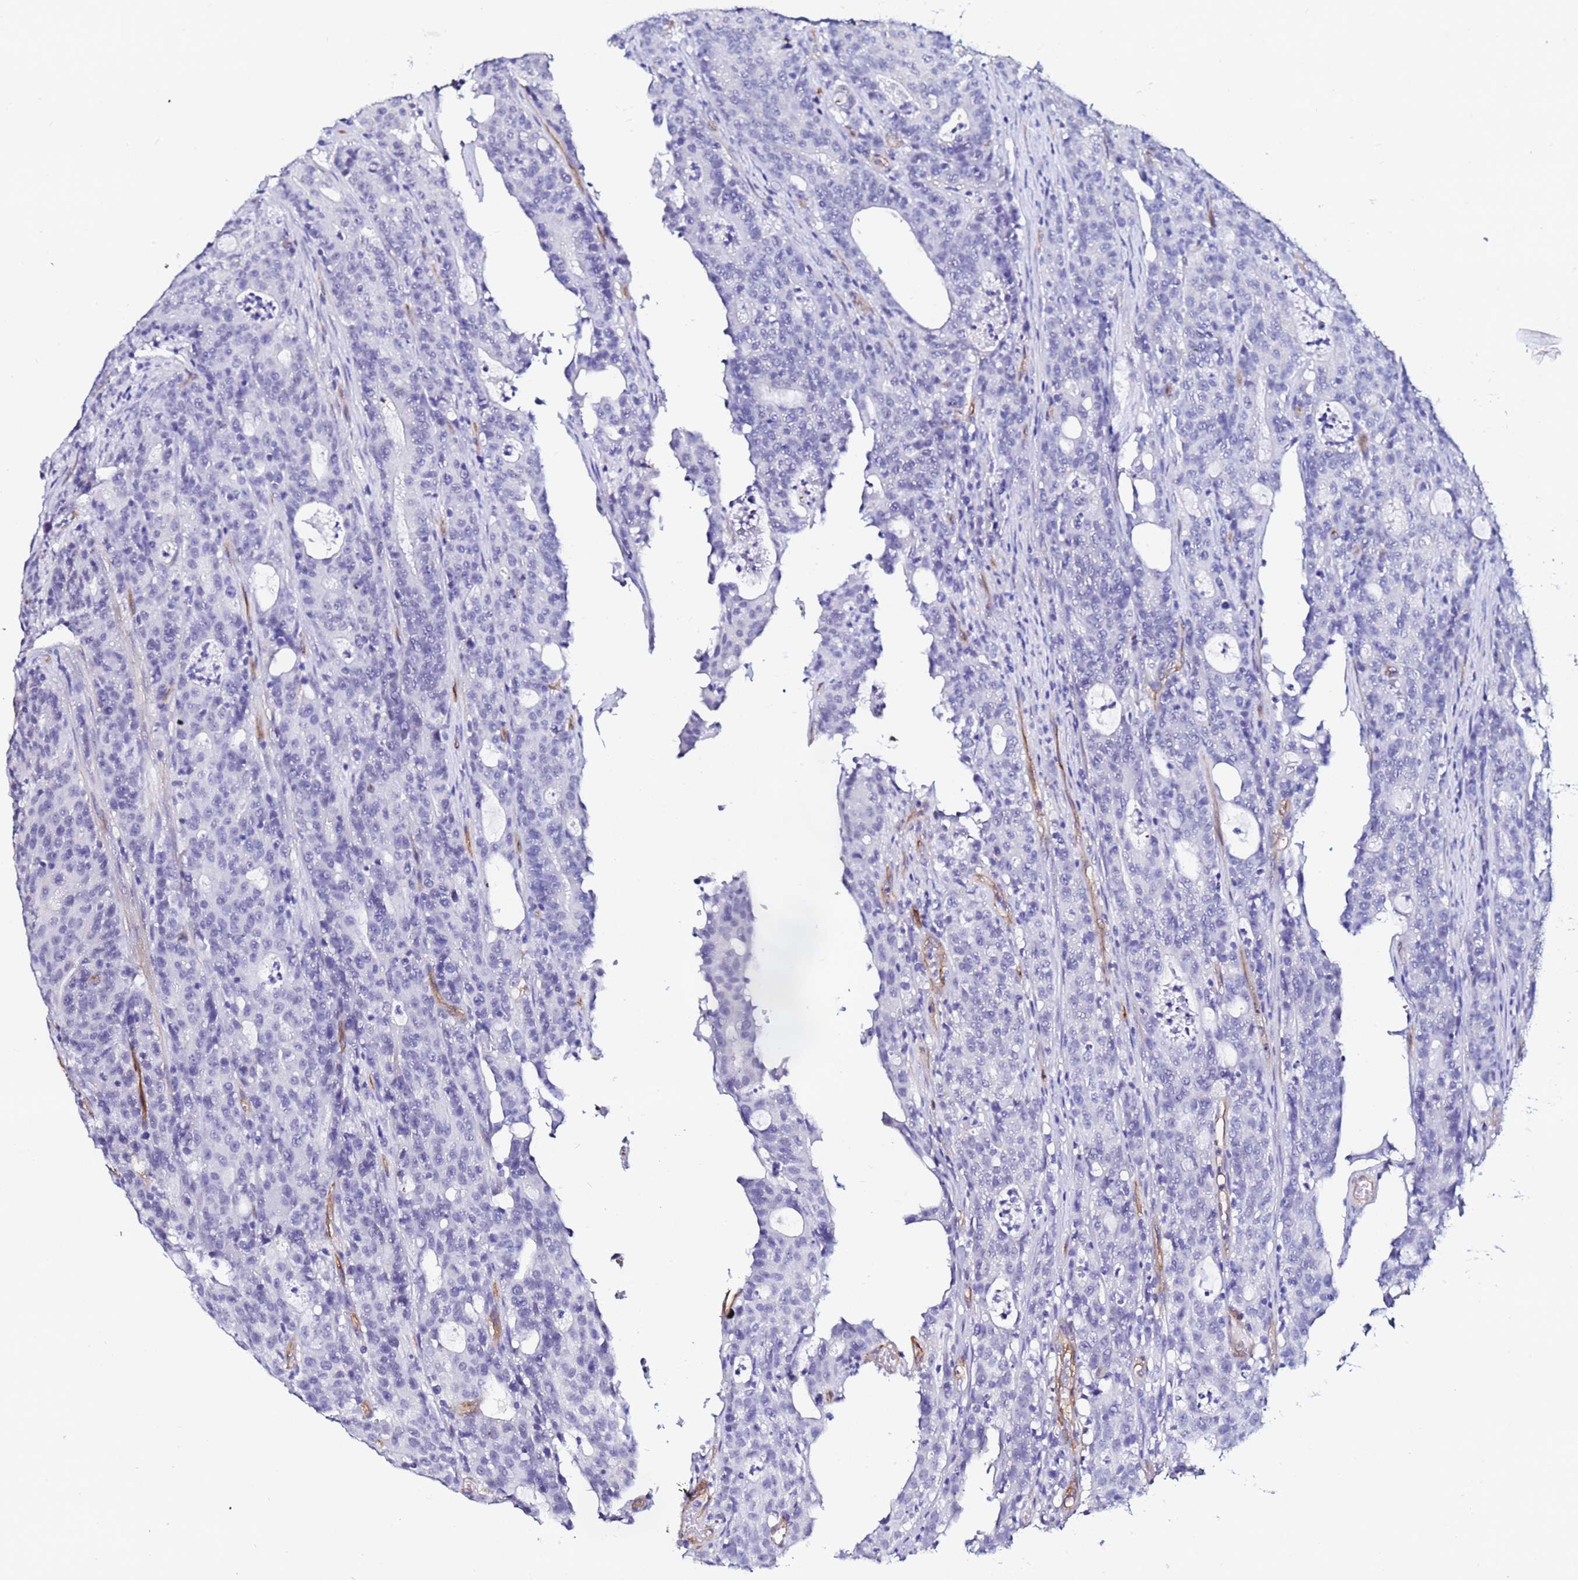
{"staining": {"intensity": "negative", "quantity": "none", "location": "none"}, "tissue": "colorectal cancer", "cell_type": "Tumor cells", "image_type": "cancer", "snomed": [{"axis": "morphology", "description": "Adenocarcinoma, NOS"}, {"axis": "topography", "description": "Colon"}], "caption": "The IHC micrograph has no significant positivity in tumor cells of adenocarcinoma (colorectal) tissue.", "gene": "DEFB104A", "patient": {"sex": "male", "age": 83}}